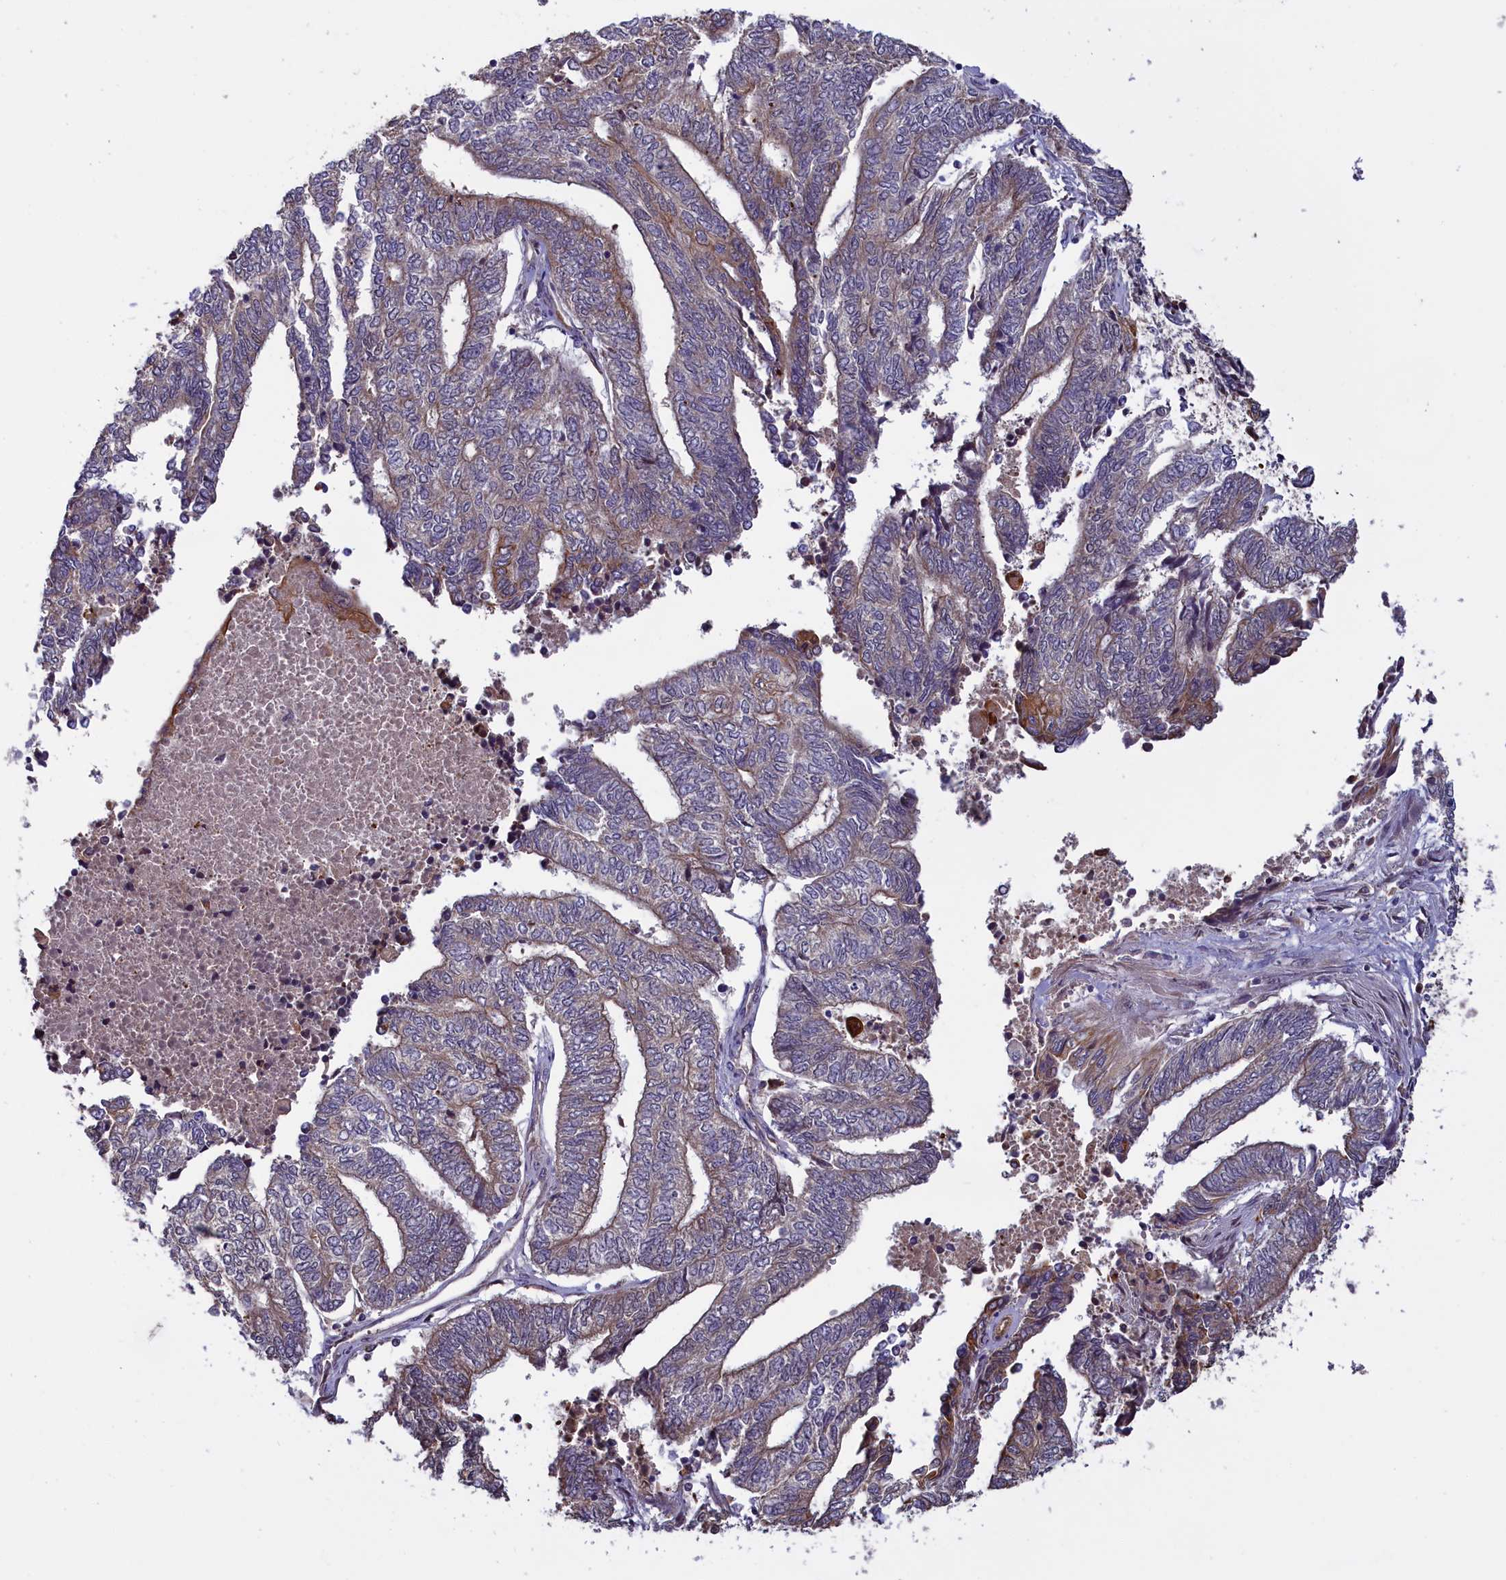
{"staining": {"intensity": "weak", "quantity": "25%-75%", "location": "cytoplasmic/membranous"}, "tissue": "endometrial cancer", "cell_type": "Tumor cells", "image_type": "cancer", "snomed": [{"axis": "morphology", "description": "Adenocarcinoma, NOS"}, {"axis": "topography", "description": "Uterus"}, {"axis": "topography", "description": "Endometrium"}], "caption": "Endometrial cancer (adenocarcinoma) stained with immunohistochemistry exhibits weak cytoplasmic/membranous expression in about 25%-75% of tumor cells.", "gene": "DENND1B", "patient": {"sex": "female", "age": 70}}